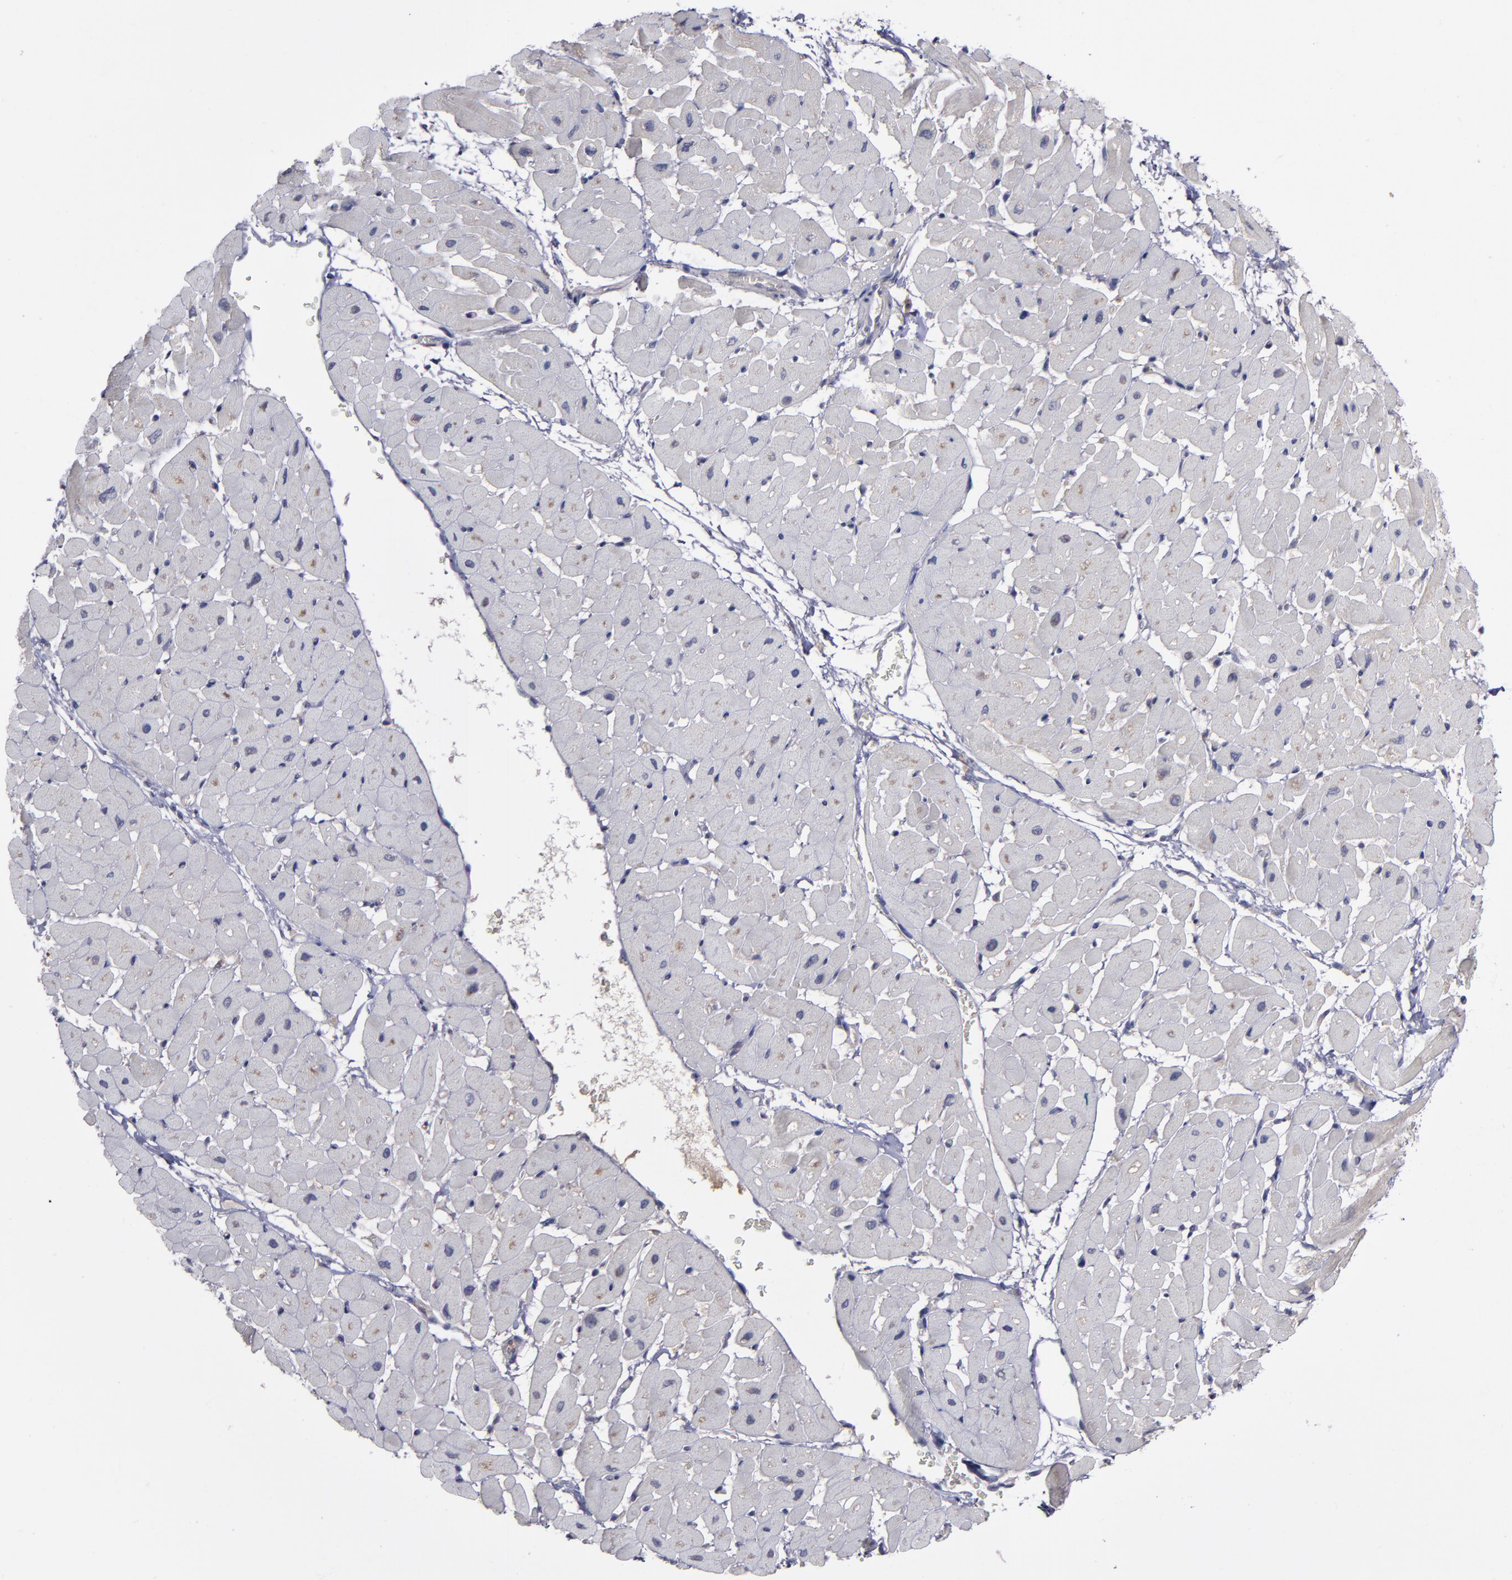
{"staining": {"intensity": "moderate", "quantity": "25%-75%", "location": "cytoplasmic/membranous"}, "tissue": "heart muscle", "cell_type": "Cardiomyocytes", "image_type": "normal", "snomed": [{"axis": "morphology", "description": "Normal tissue, NOS"}, {"axis": "topography", "description": "Heart"}], "caption": "DAB (3,3'-diaminobenzidine) immunohistochemical staining of unremarkable heart muscle displays moderate cytoplasmic/membranous protein expression in approximately 25%-75% of cardiomyocytes. The staining is performed using DAB brown chromogen to label protein expression. The nuclei are counter-stained blue using hematoxylin.", "gene": "MMP11", "patient": {"sex": "male", "age": 45}}